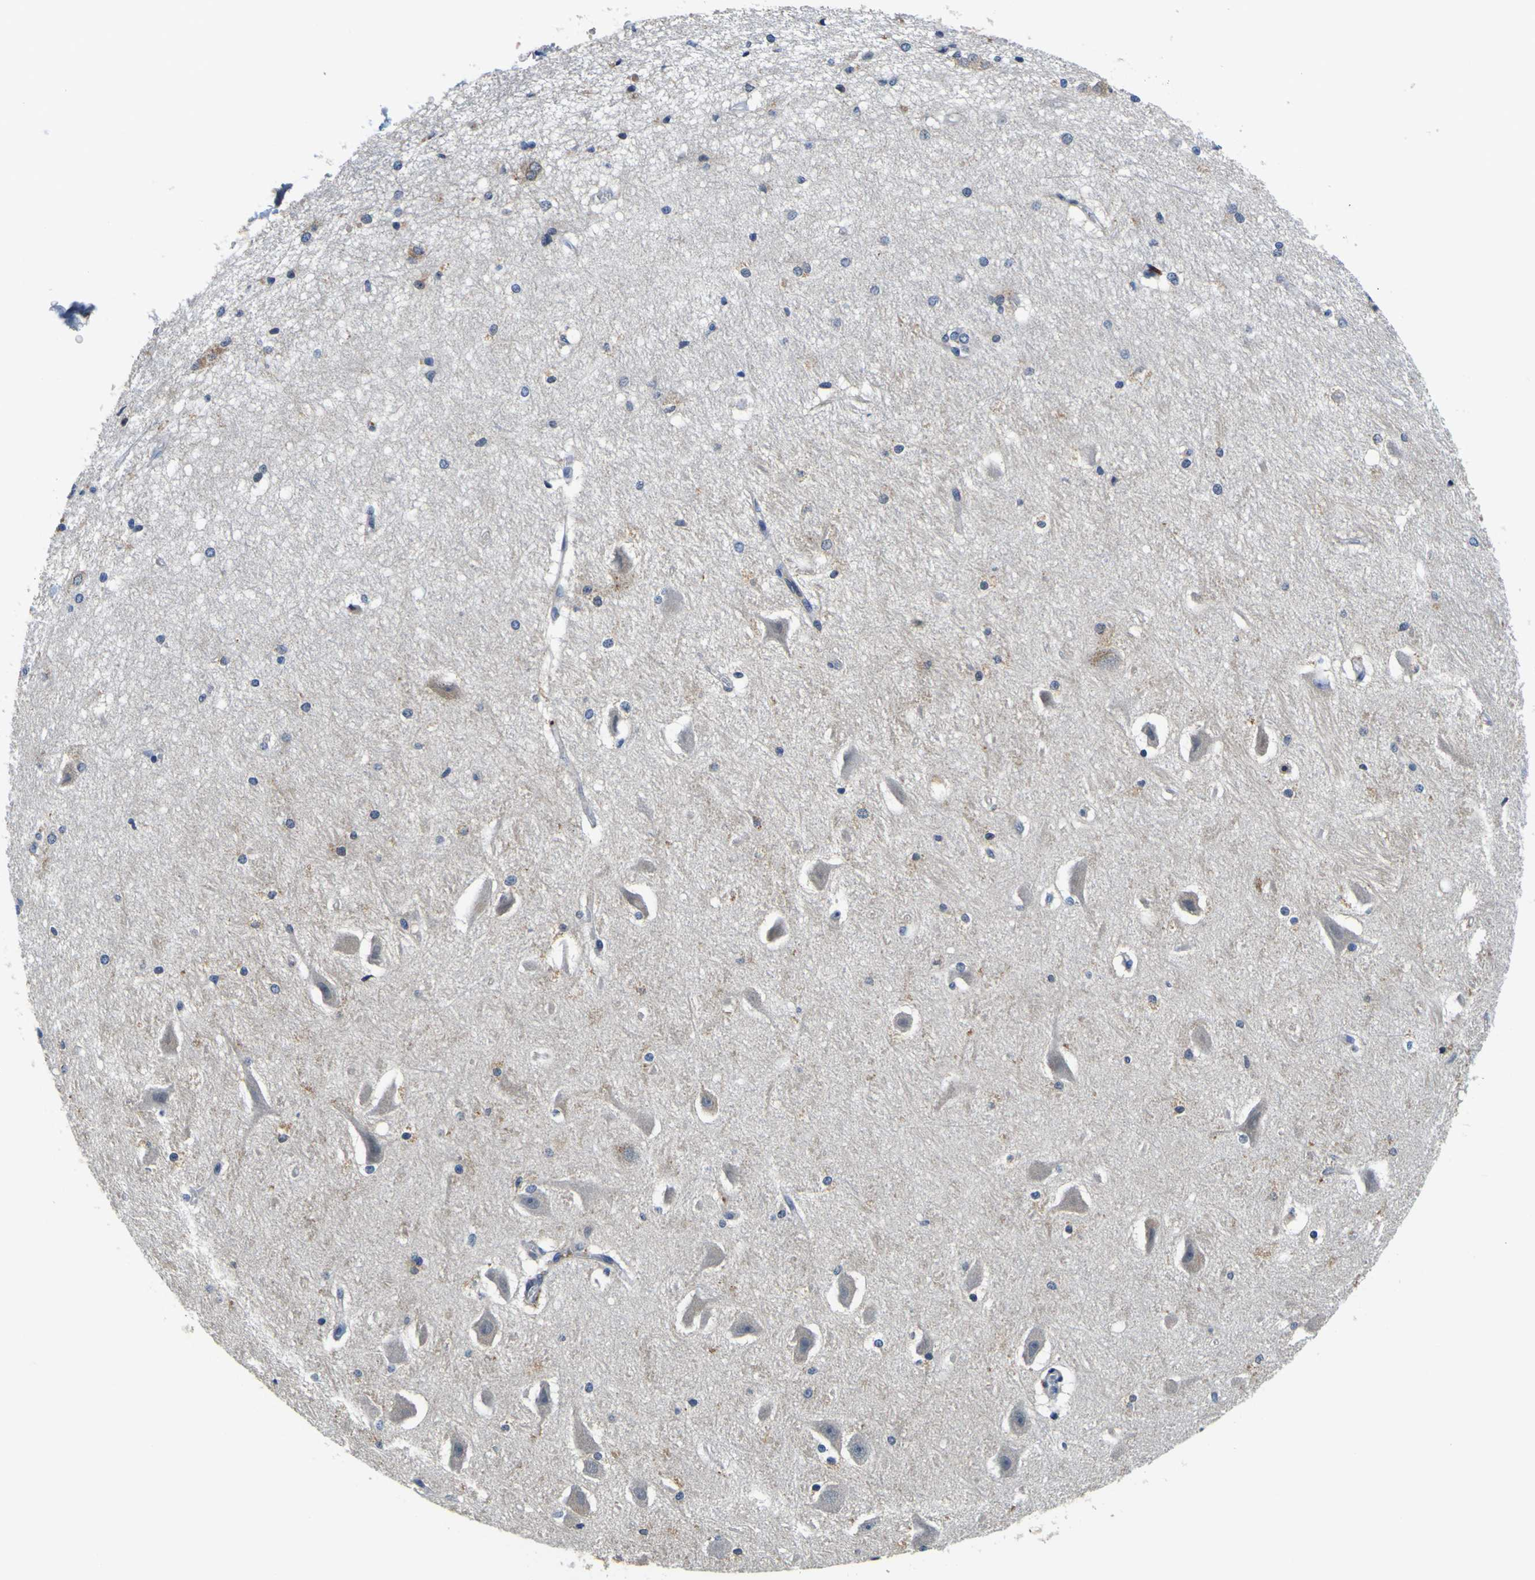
{"staining": {"intensity": "weak", "quantity": "<25%", "location": "cytoplasmic/membranous"}, "tissue": "hippocampus", "cell_type": "Glial cells", "image_type": "normal", "snomed": [{"axis": "morphology", "description": "Normal tissue, NOS"}, {"axis": "topography", "description": "Hippocampus"}], "caption": "The IHC photomicrograph has no significant expression in glial cells of hippocampus. The staining was performed using DAB to visualize the protein expression in brown, while the nuclei were stained in blue with hematoxylin (Magnification: 20x).", "gene": "TNIK", "patient": {"sex": "female", "age": 19}}